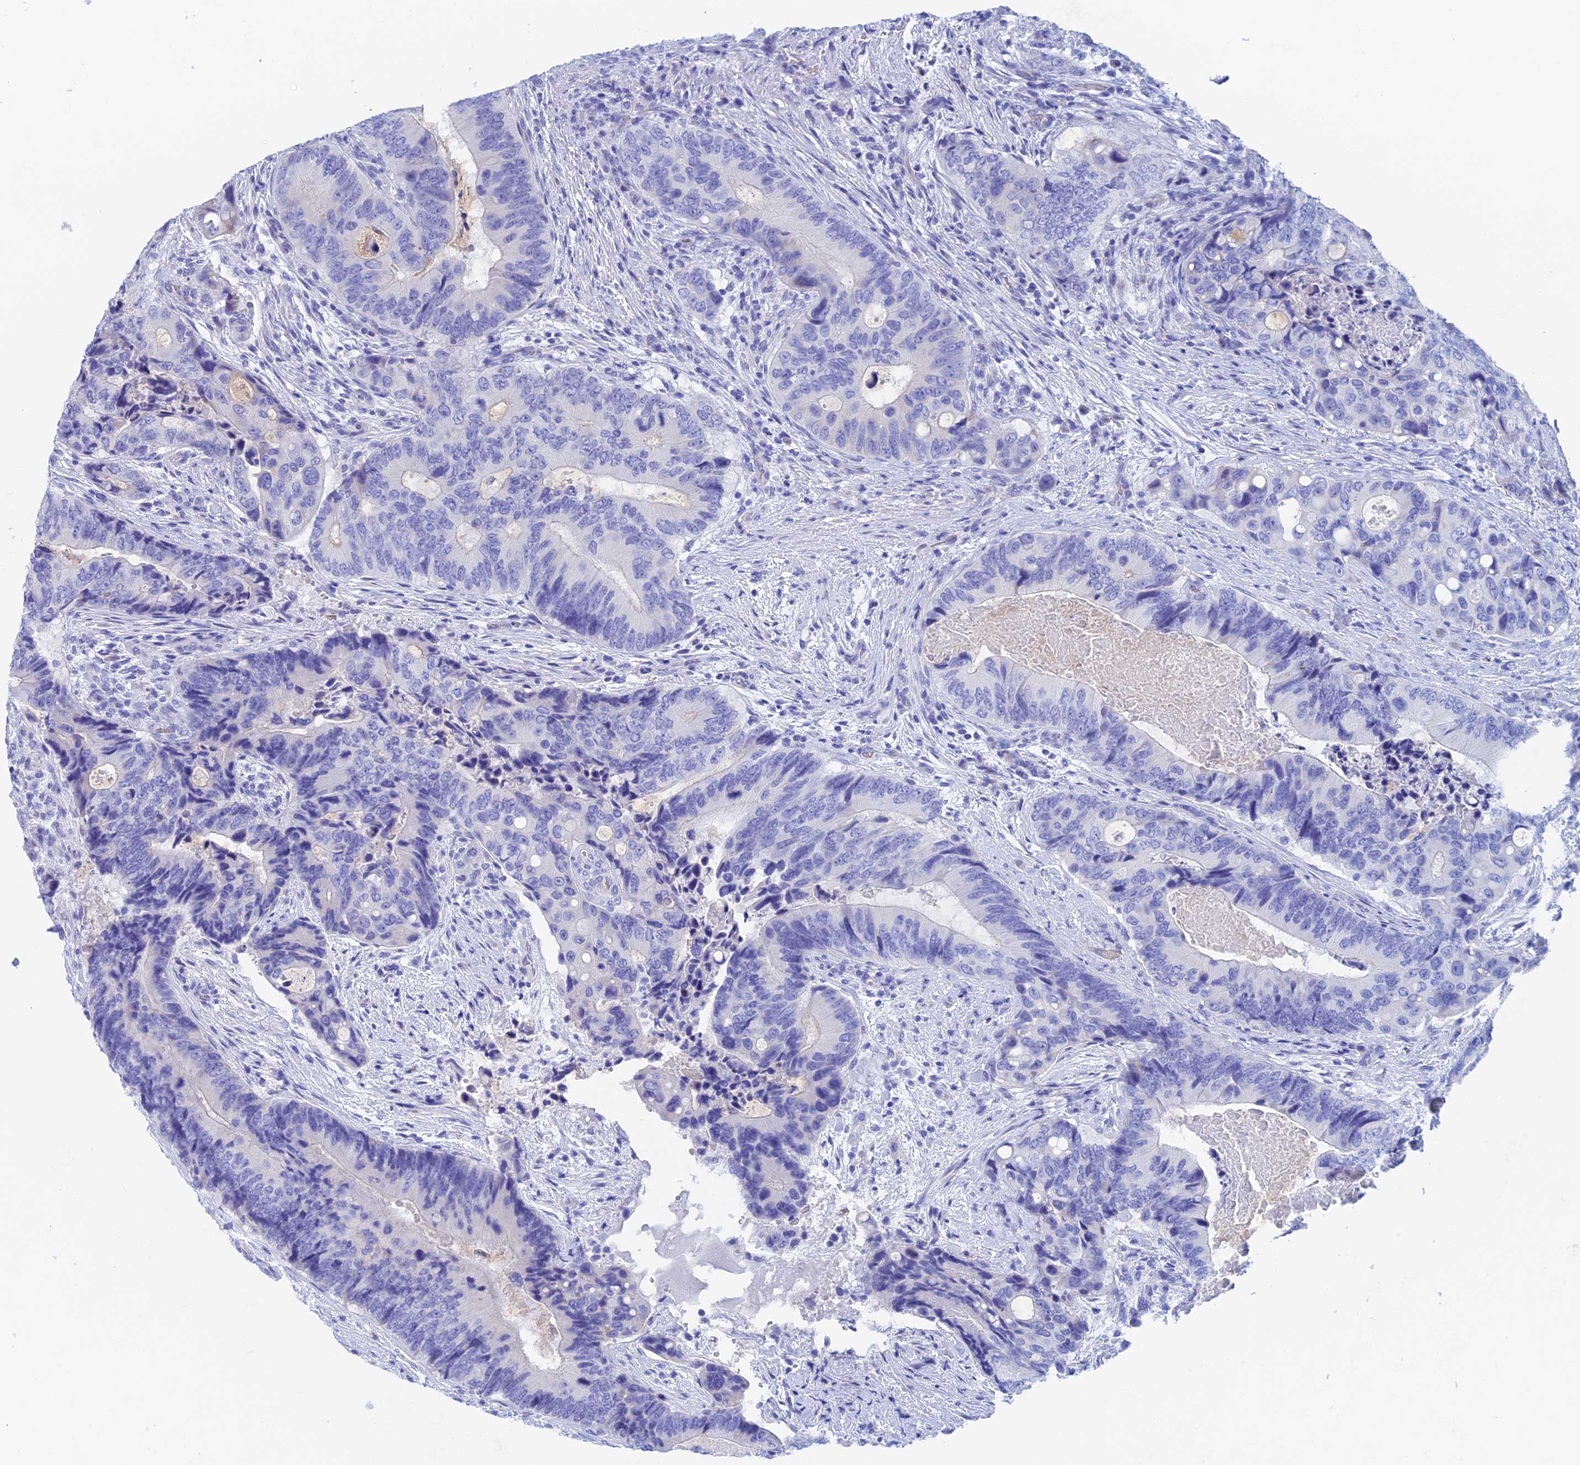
{"staining": {"intensity": "negative", "quantity": "none", "location": "none"}, "tissue": "colorectal cancer", "cell_type": "Tumor cells", "image_type": "cancer", "snomed": [{"axis": "morphology", "description": "Adenocarcinoma, NOS"}, {"axis": "topography", "description": "Colon"}], "caption": "Immunohistochemical staining of colorectal cancer (adenocarcinoma) exhibits no significant expression in tumor cells. Brightfield microscopy of IHC stained with DAB (brown) and hematoxylin (blue), captured at high magnification.", "gene": "PSMC3IP", "patient": {"sex": "male", "age": 84}}